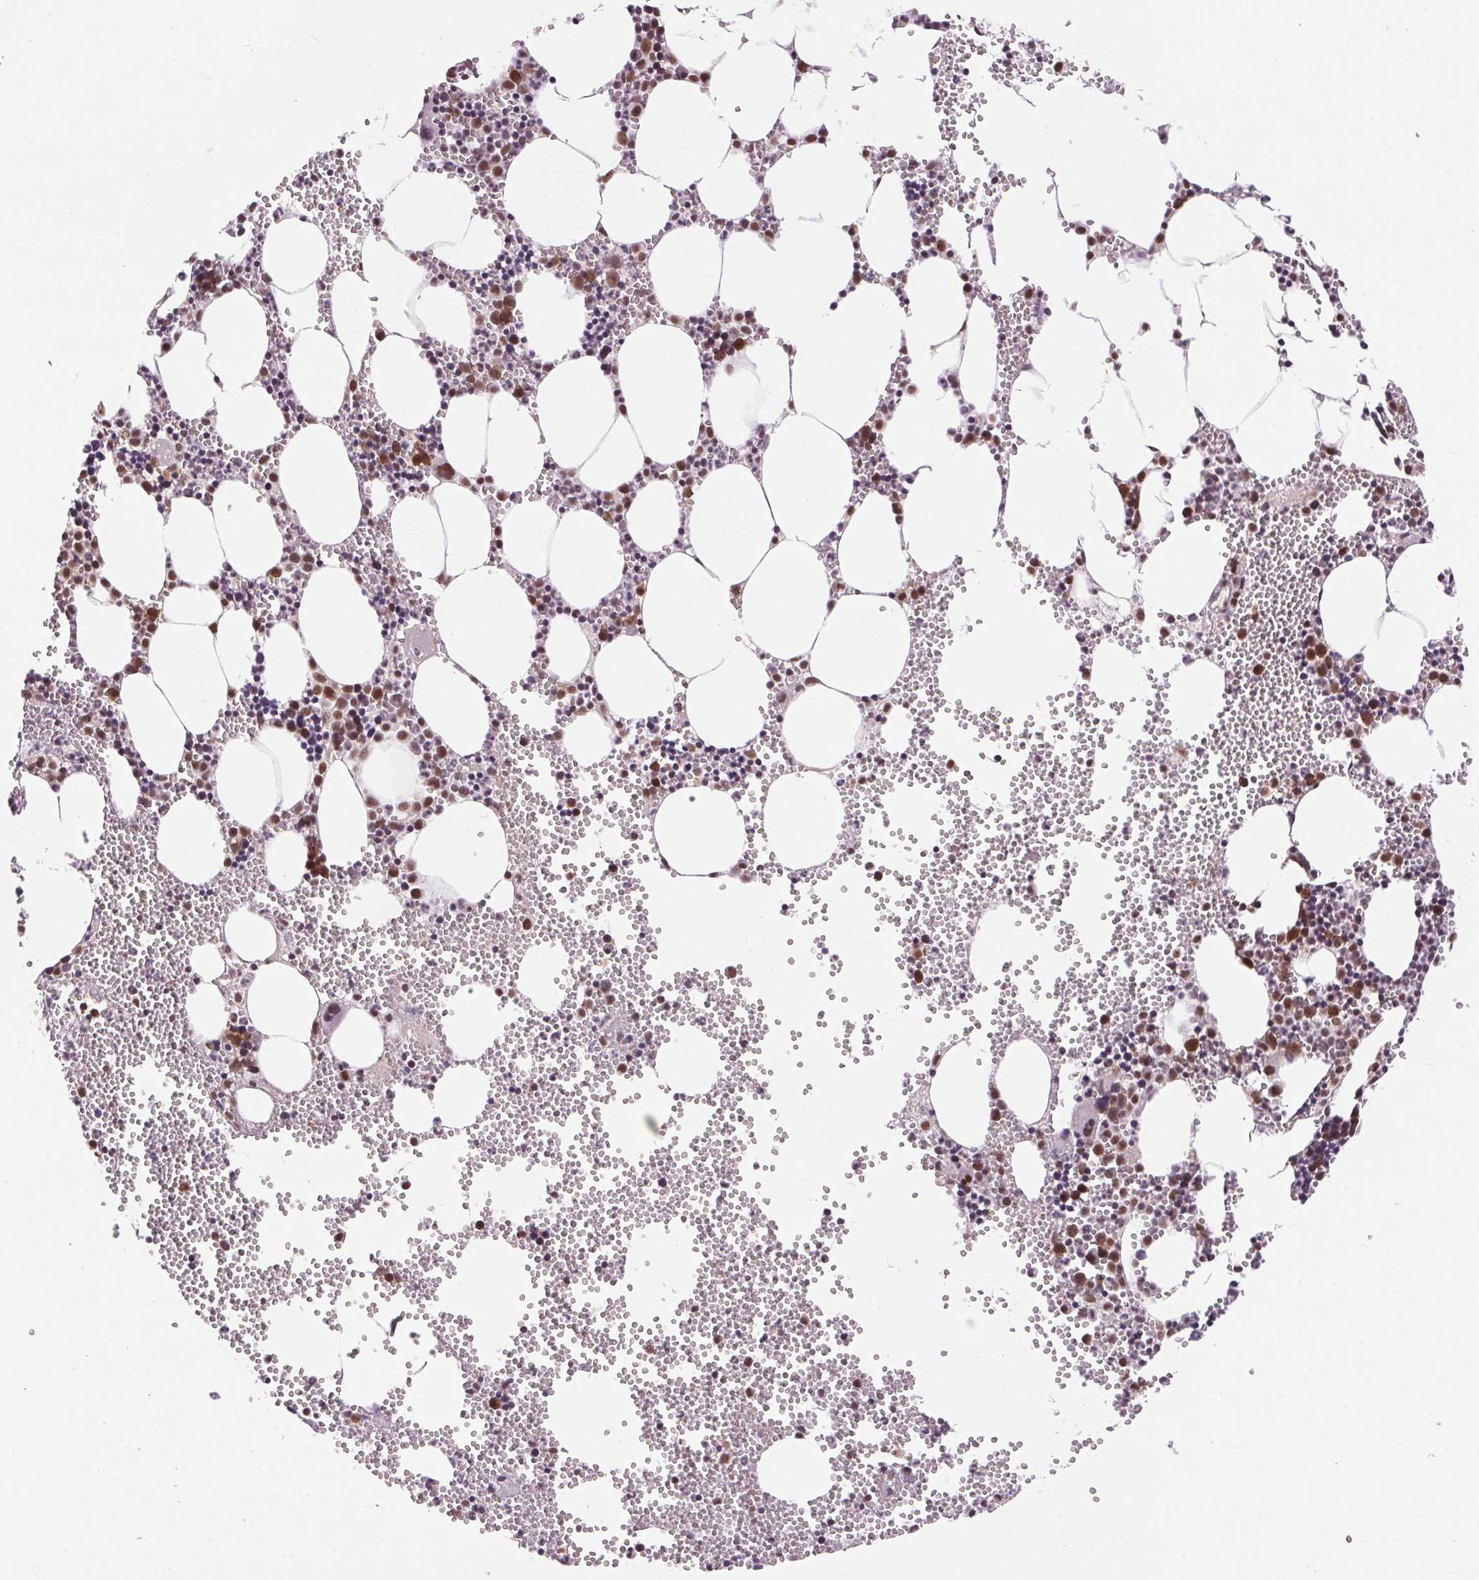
{"staining": {"intensity": "moderate", "quantity": "25%-75%", "location": "nuclear"}, "tissue": "bone marrow", "cell_type": "Hematopoietic cells", "image_type": "normal", "snomed": [{"axis": "morphology", "description": "Normal tissue, NOS"}, {"axis": "topography", "description": "Bone marrow"}], "caption": "Immunohistochemistry (IHC) of normal bone marrow displays medium levels of moderate nuclear expression in approximately 25%-75% of hematopoietic cells.", "gene": "CD2BP2", "patient": {"sex": "male", "age": 89}}